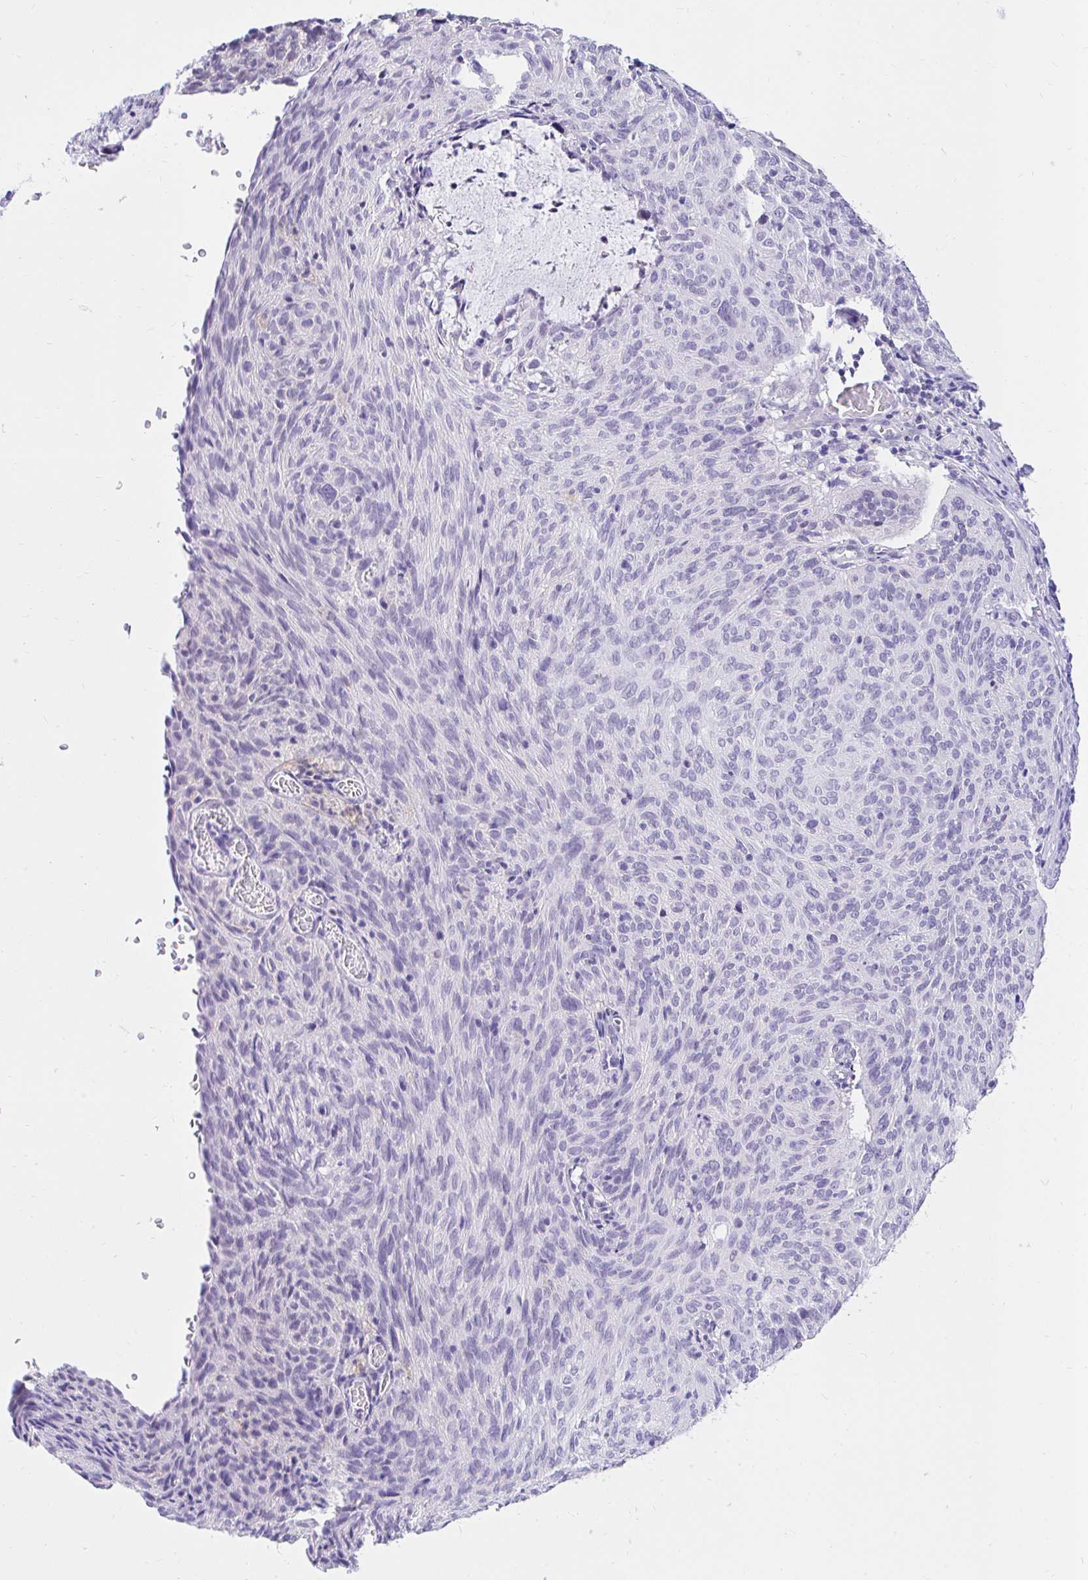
{"staining": {"intensity": "negative", "quantity": "none", "location": "none"}, "tissue": "cervical cancer", "cell_type": "Tumor cells", "image_type": "cancer", "snomed": [{"axis": "morphology", "description": "Squamous cell carcinoma, NOS"}, {"axis": "topography", "description": "Cervix"}], "caption": "IHC of human cervical cancer (squamous cell carcinoma) exhibits no staining in tumor cells.", "gene": "FATE1", "patient": {"sex": "female", "age": 49}}